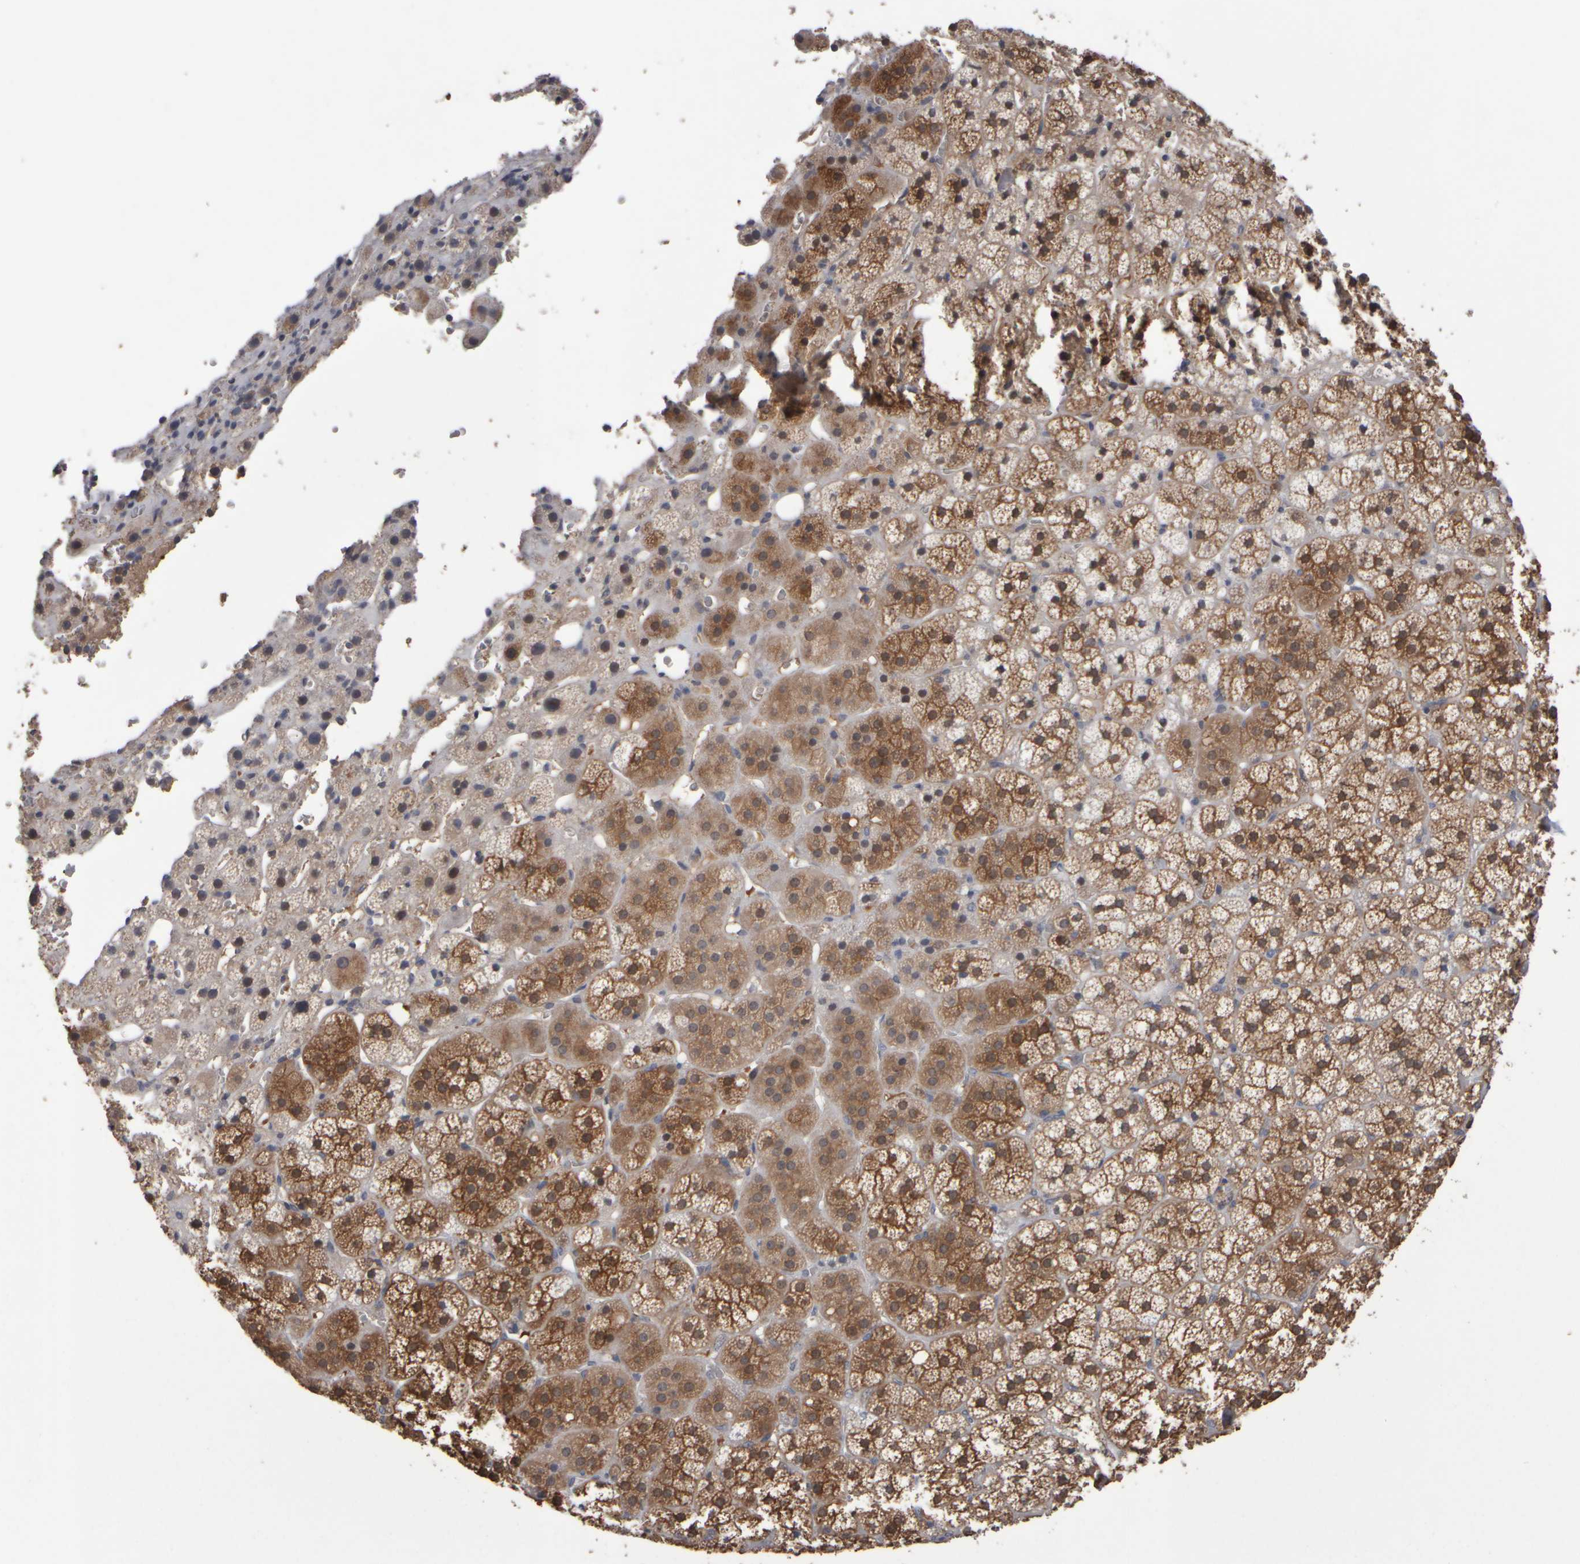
{"staining": {"intensity": "moderate", "quantity": ">75%", "location": "cytoplasmic/membranous"}, "tissue": "adrenal gland", "cell_type": "Glandular cells", "image_type": "normal", "snomed": [{"axis": "morphology", "description": "Normal tissue, NOS"}, {"axis": "topography", "description": "Adrenal gland"}], "caption": "A brown stain highlights moderate cytoplasmic/membranous expression of a protein in glandular cells of unremarkable human adrenal gland.", "gene": "EPHX2", "patient": {"sex": "female", "age": 44}}